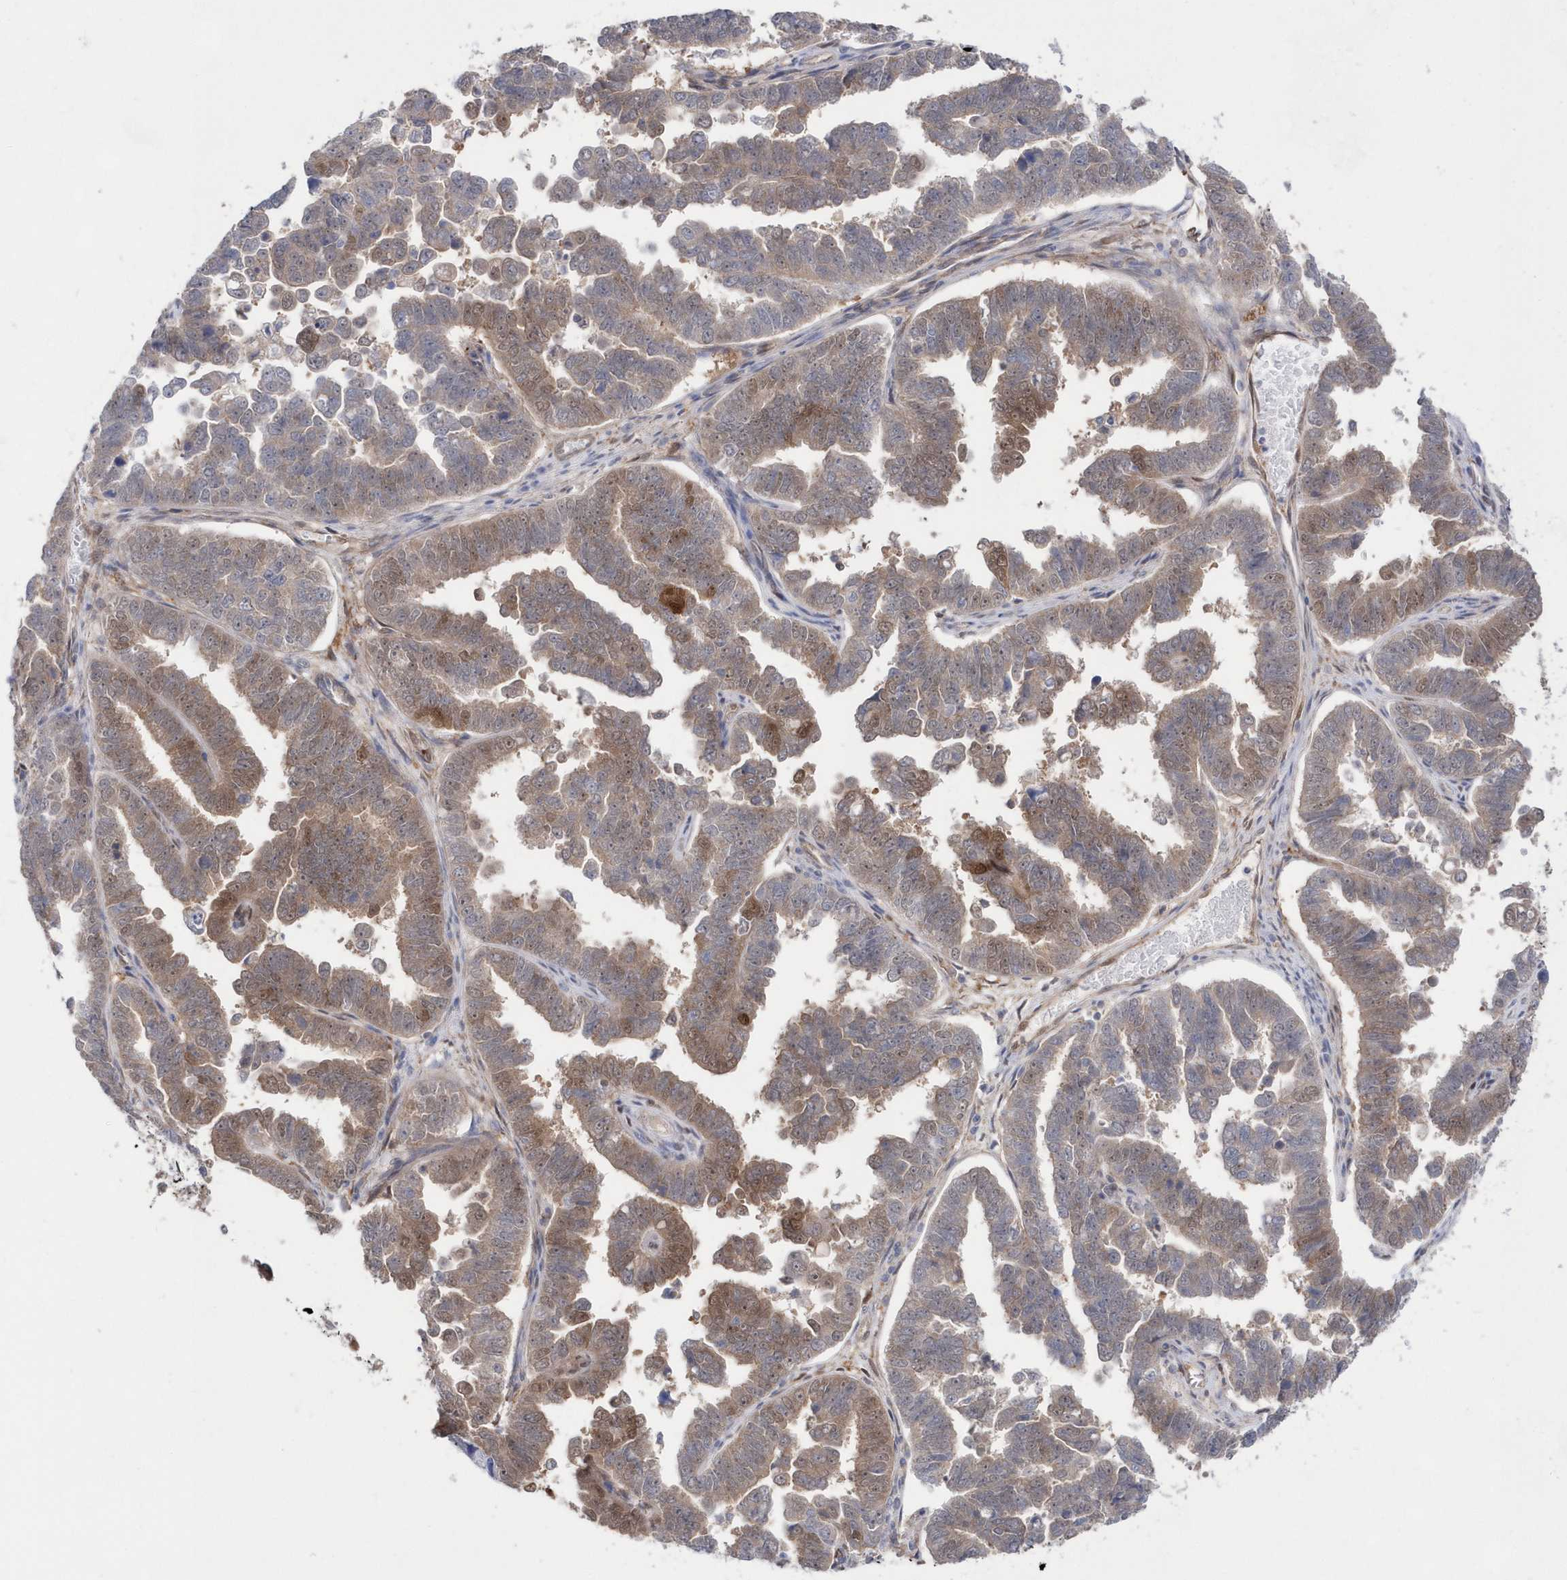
{"staining": {"intensity": "moderate", "quantity": "25%-75%", "location": "cytoplasmic/membranous,nuclear"}, "tissue": "endometrial cancer", "cell_type": "Tumor cells", "image_type": "cancer", "snomed": [{"axis": "morphology", "description": "Adenocarcinoma, NOS"}, {"axis": "topography", "description": "Endometrium"}], "caption": "A brown stain shows moderate cytoplasmic/membranous and nuclear positivity of a protein in human endometrial adenocarcinoma tumor cells.", "gene": "BDH2", "patient": {"sex": "female", "age": 75}}